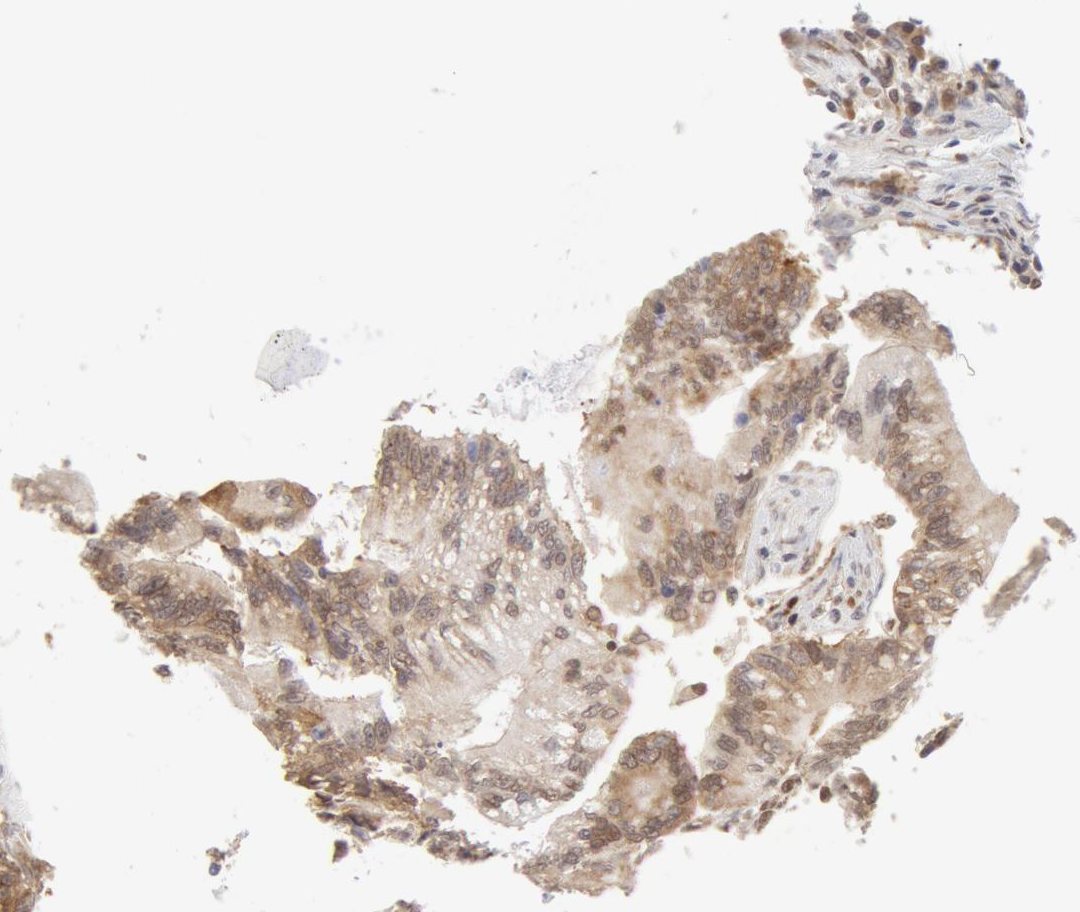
{"staining": {"intensity": "weak", "quantity": ">75%", "location": "cytoplasmic/membranous"}, "tissue": "colorectal cancer", "cell_type": "Tumor cells", "image_type": "cancer", "snomed": [{"axis": "morphology", "description": "Adenocarcinoma, NOS"}, {"axis": "topography", "description": "Rectum"}], "caption": "This micrograph reveals adenocarcinoma (colorectal) stained with IHC to label a protein in brown. The cytoplasmic/membranous of tumor cells show weak positivity for the protein. Nuclei are counter-stained blue.", "gene": "DDX3Y", "patient": {"sex": "female", "age": 81}}